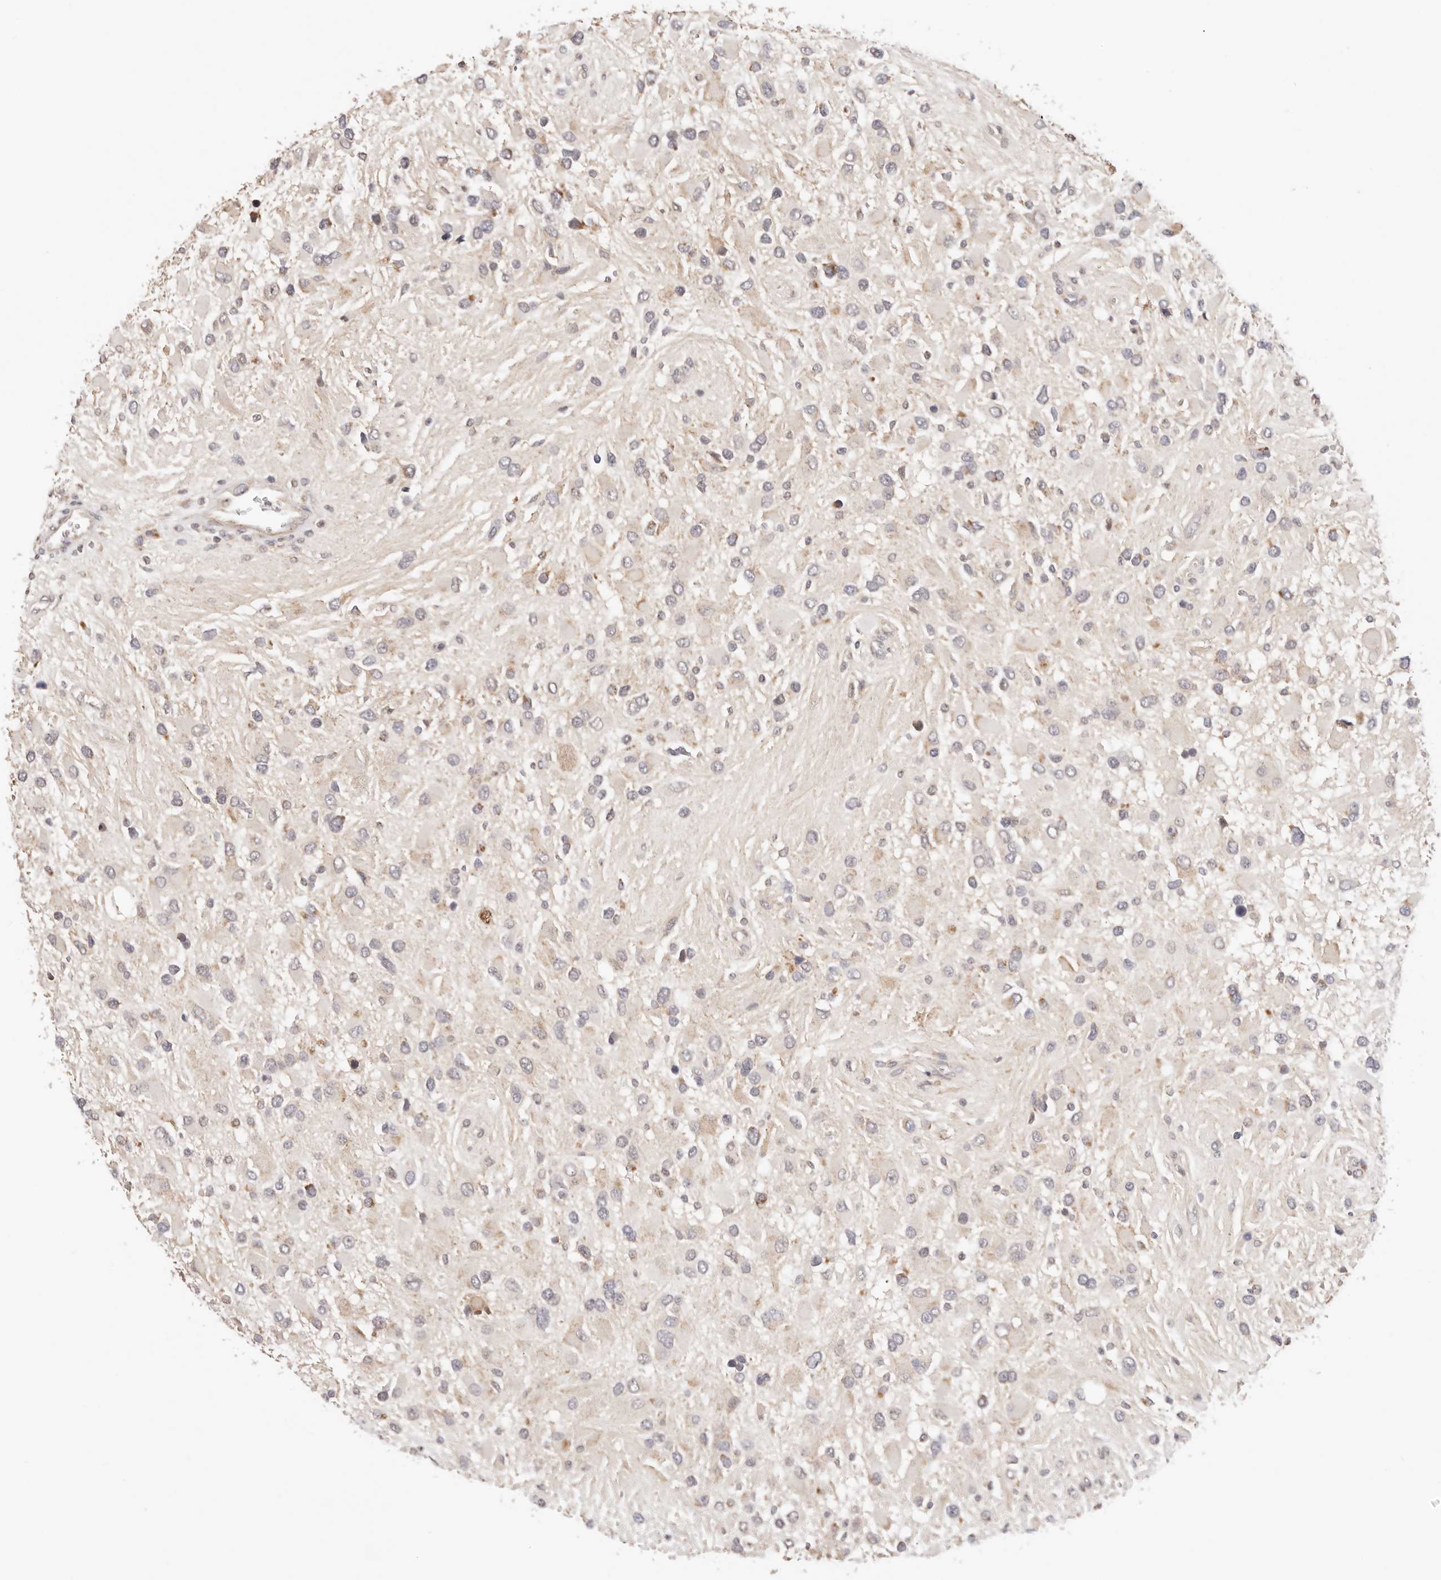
{"staining": {"intensity": "negative", "quantity": "none", "location": "none"}, "tissue": "glioma", "cell_type": "Tumor cells", "image_type": "cancer", "snomed": [{"axis": "morphology", "description": "Glioma, malignant, High grade"}, {"axis": "topography", "description": "Brain"}], "caption": "Immunohistochemistry (IHC) photomicrograph of neoplastic tissue: malignant high-grade glioma stained with DAB (3,3'-diaminobenzidine) reveals no significant protein expression in tumor cells. (DAB immunohistochemistry visualized using brightfield microscopy, high magnification).", "gene": "KCMF1", "patient": {"sex": "male", "age": 53}}